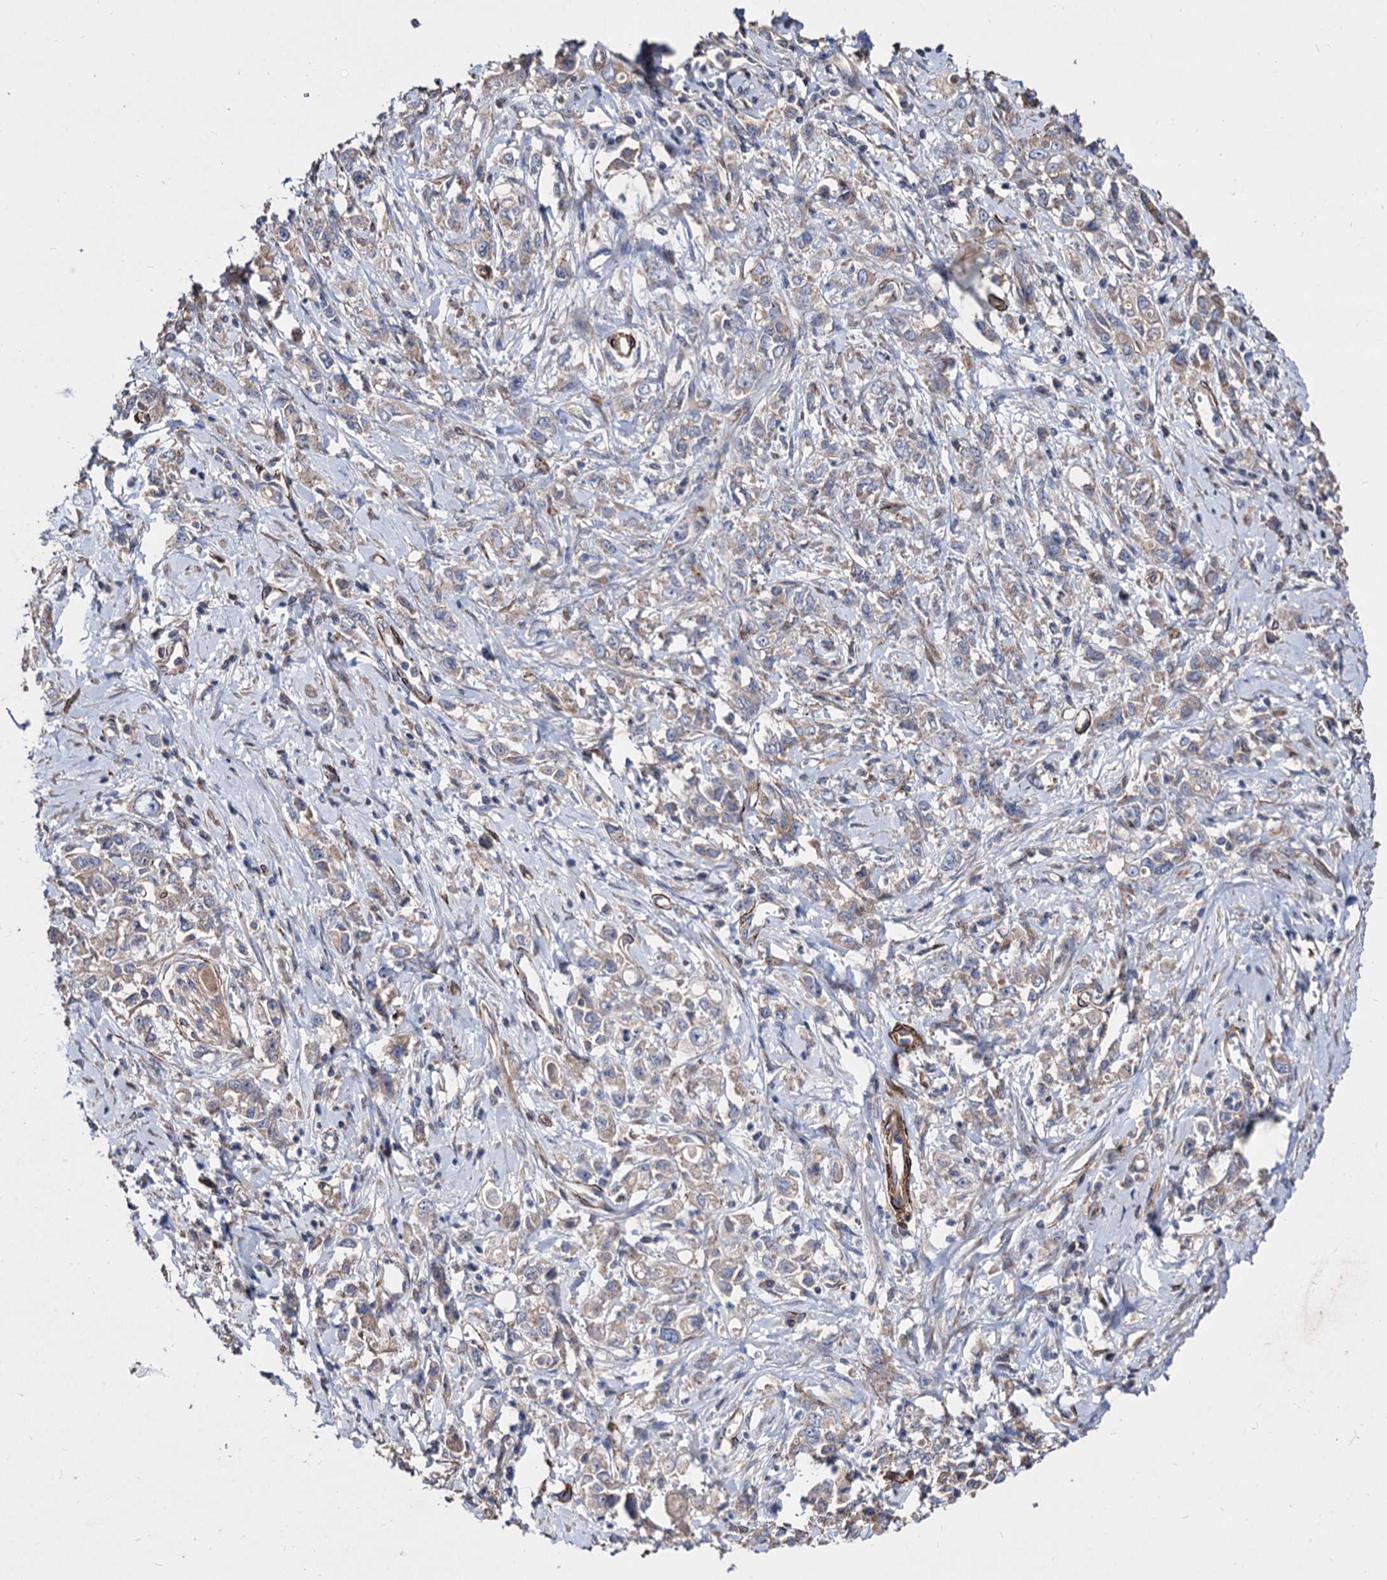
{"staining": {"intensity": "negative", "quantity": "none", "location": "none"}, "tissue": "stomach cancer", "cell_type": "Tumor cells", "image_type": "cancer", "snomed": [{"axis": "morphology", "description": "Adenocarcinoma, NOS"}, {"axis": "topography", "description": "Stomach"}], "caption": "Protein analysis of stomach cancer shows no significant positivity in tumor cells.", "gene": "WDR11", "patient": {"sex": "female", "age": 76}}